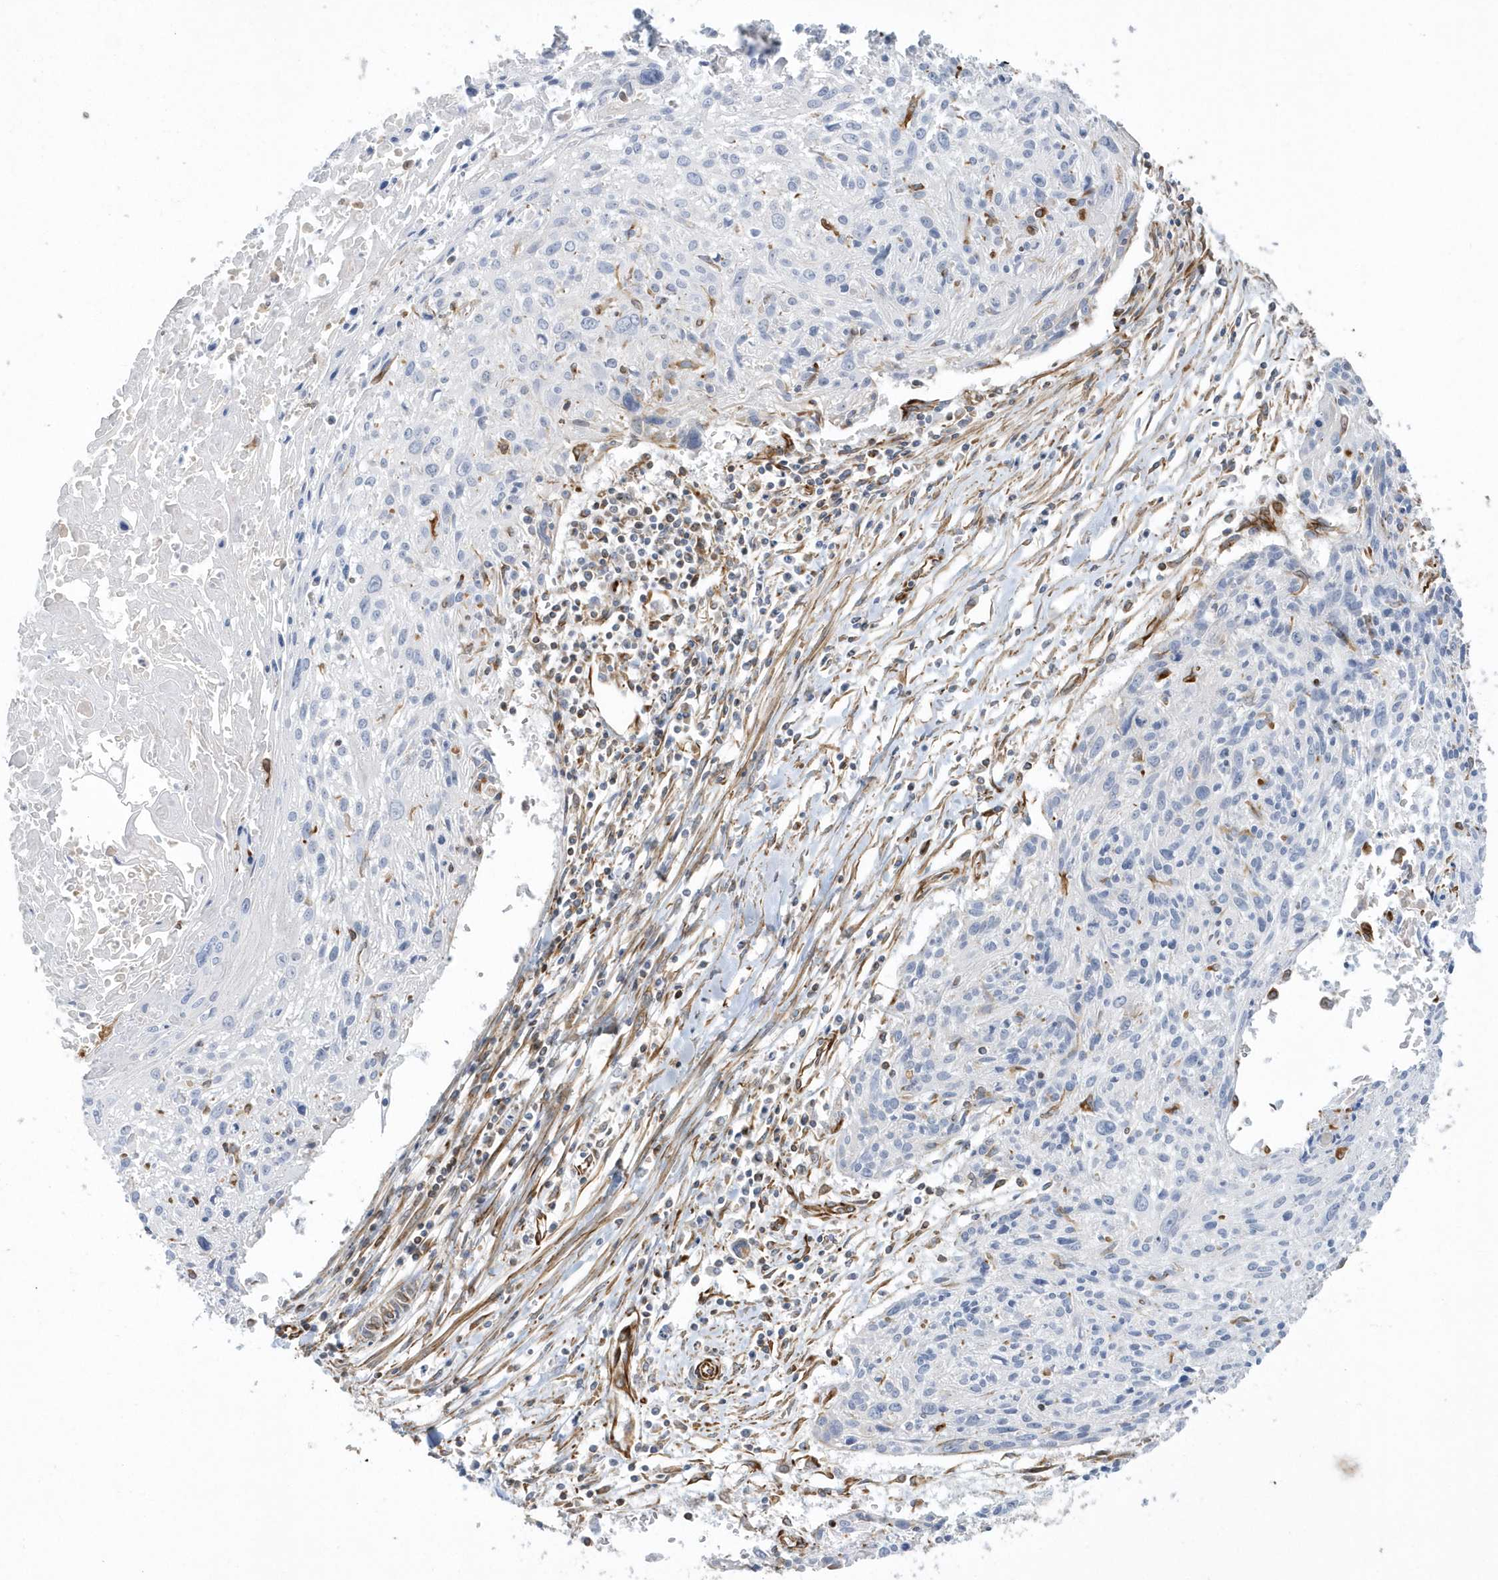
{"staining": {"intensity": "negative", "quantity": "none", "location": "none"}, "tissue": "cervical cancer", "cell_type": "Tumor cells", "image_type": "cancer", "snomed": [{"axis": "morphology", "description": "Squamous cell carcinoma, NOS"}, {"axis": "topography", "description": "Cervix"}], "caption": "A high-resolution histopathology image shows IHC staining of squamous cell carcinoma (cervical), which shows no significant staining in tumor cells.", "gene": "RAB17", "patient": {"sex": "female", "age": 51}}